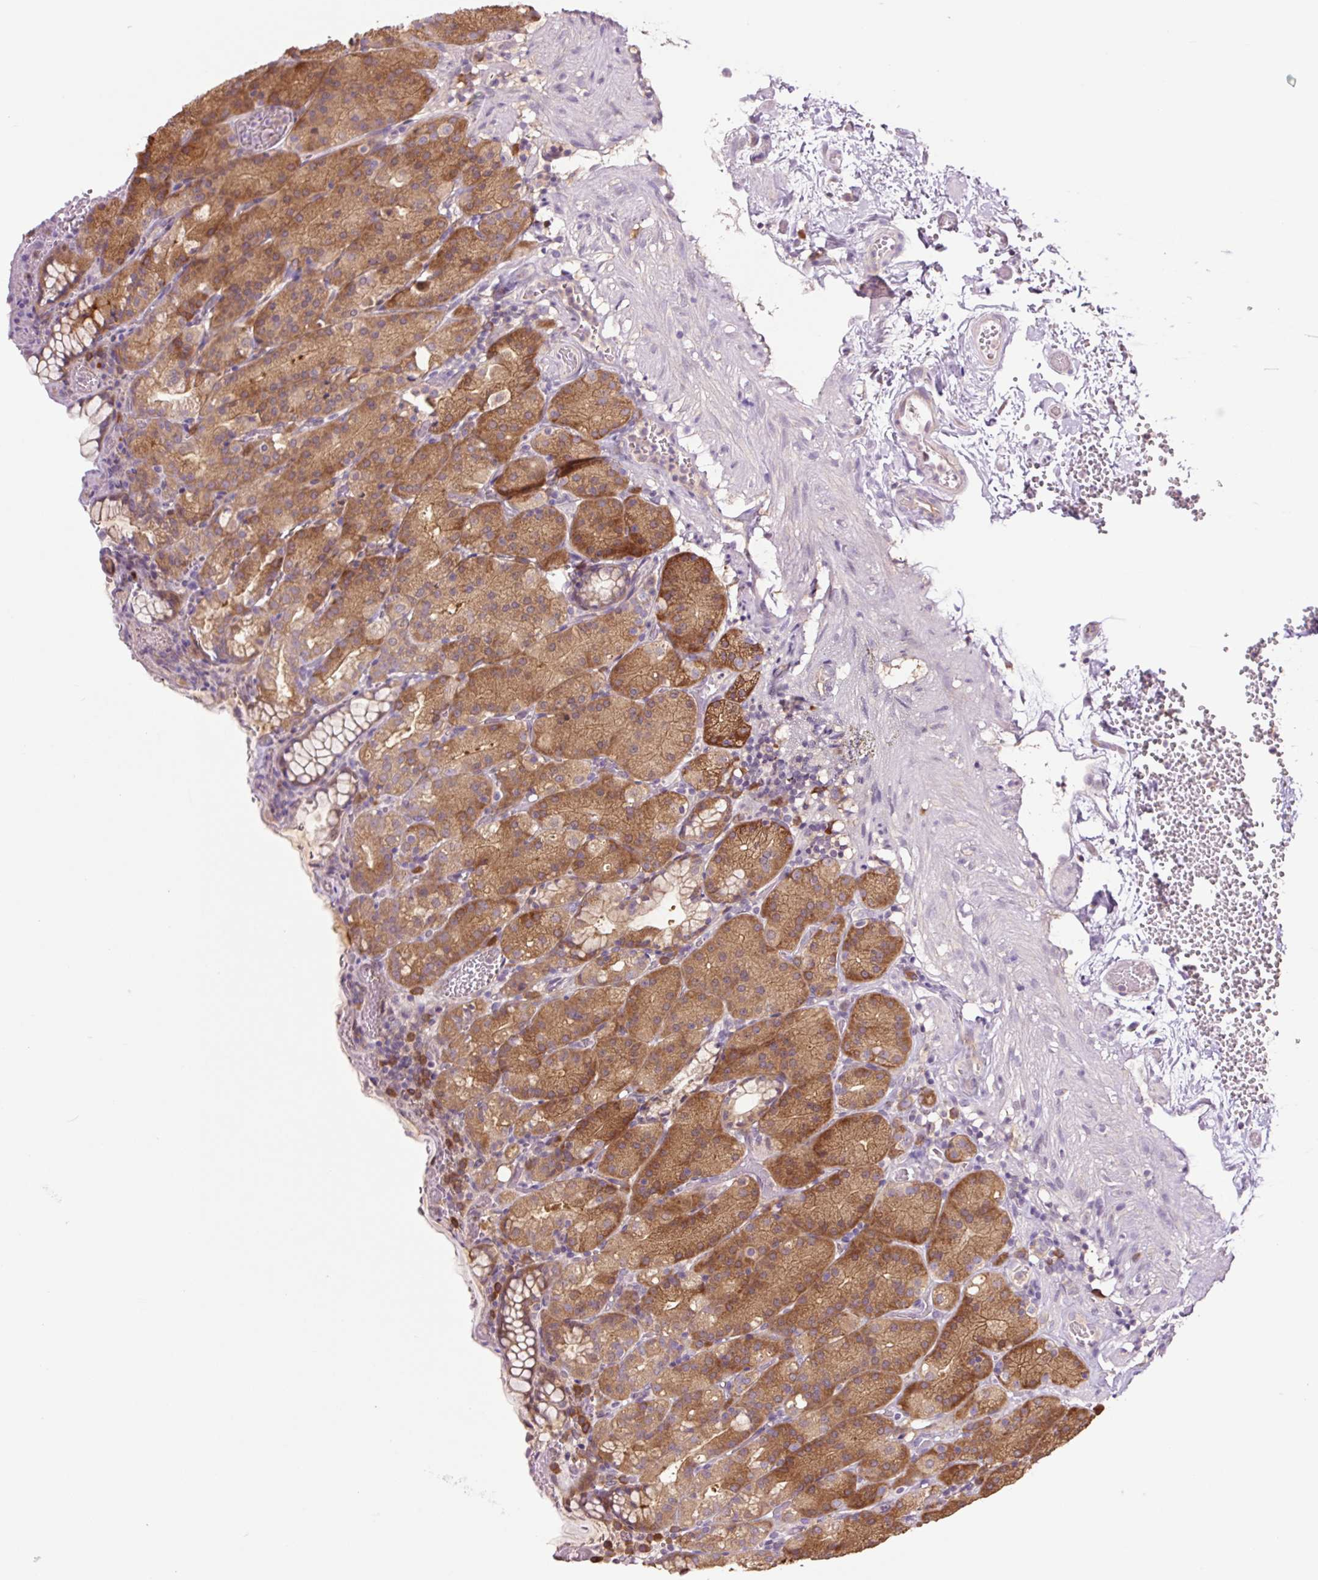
{"staining": {"intensity": "moderate", "quantity": "25%-75%", "location": "cytoplasmic/membranous"}, "tissue": "stomach", "cell_type": "Glandular cells", "image_type": "normal", "snomed": [{"axis": "morphology", "description": "Normal tissue, NOS"}, {"axis": "topography", "description": "Stomach, upper"}], "caption": "Immunohistochemistry micrograph of normal stomach: stomach stained using IHC exhibits medium levels of moderate protein expression localized specifically in the cytoplasmic/membranous of glandular cells, appearing as a cytoplasmic/membranous brown color.", "gene": "TPT1", "patient": {"sex": "female", "age": 81}}